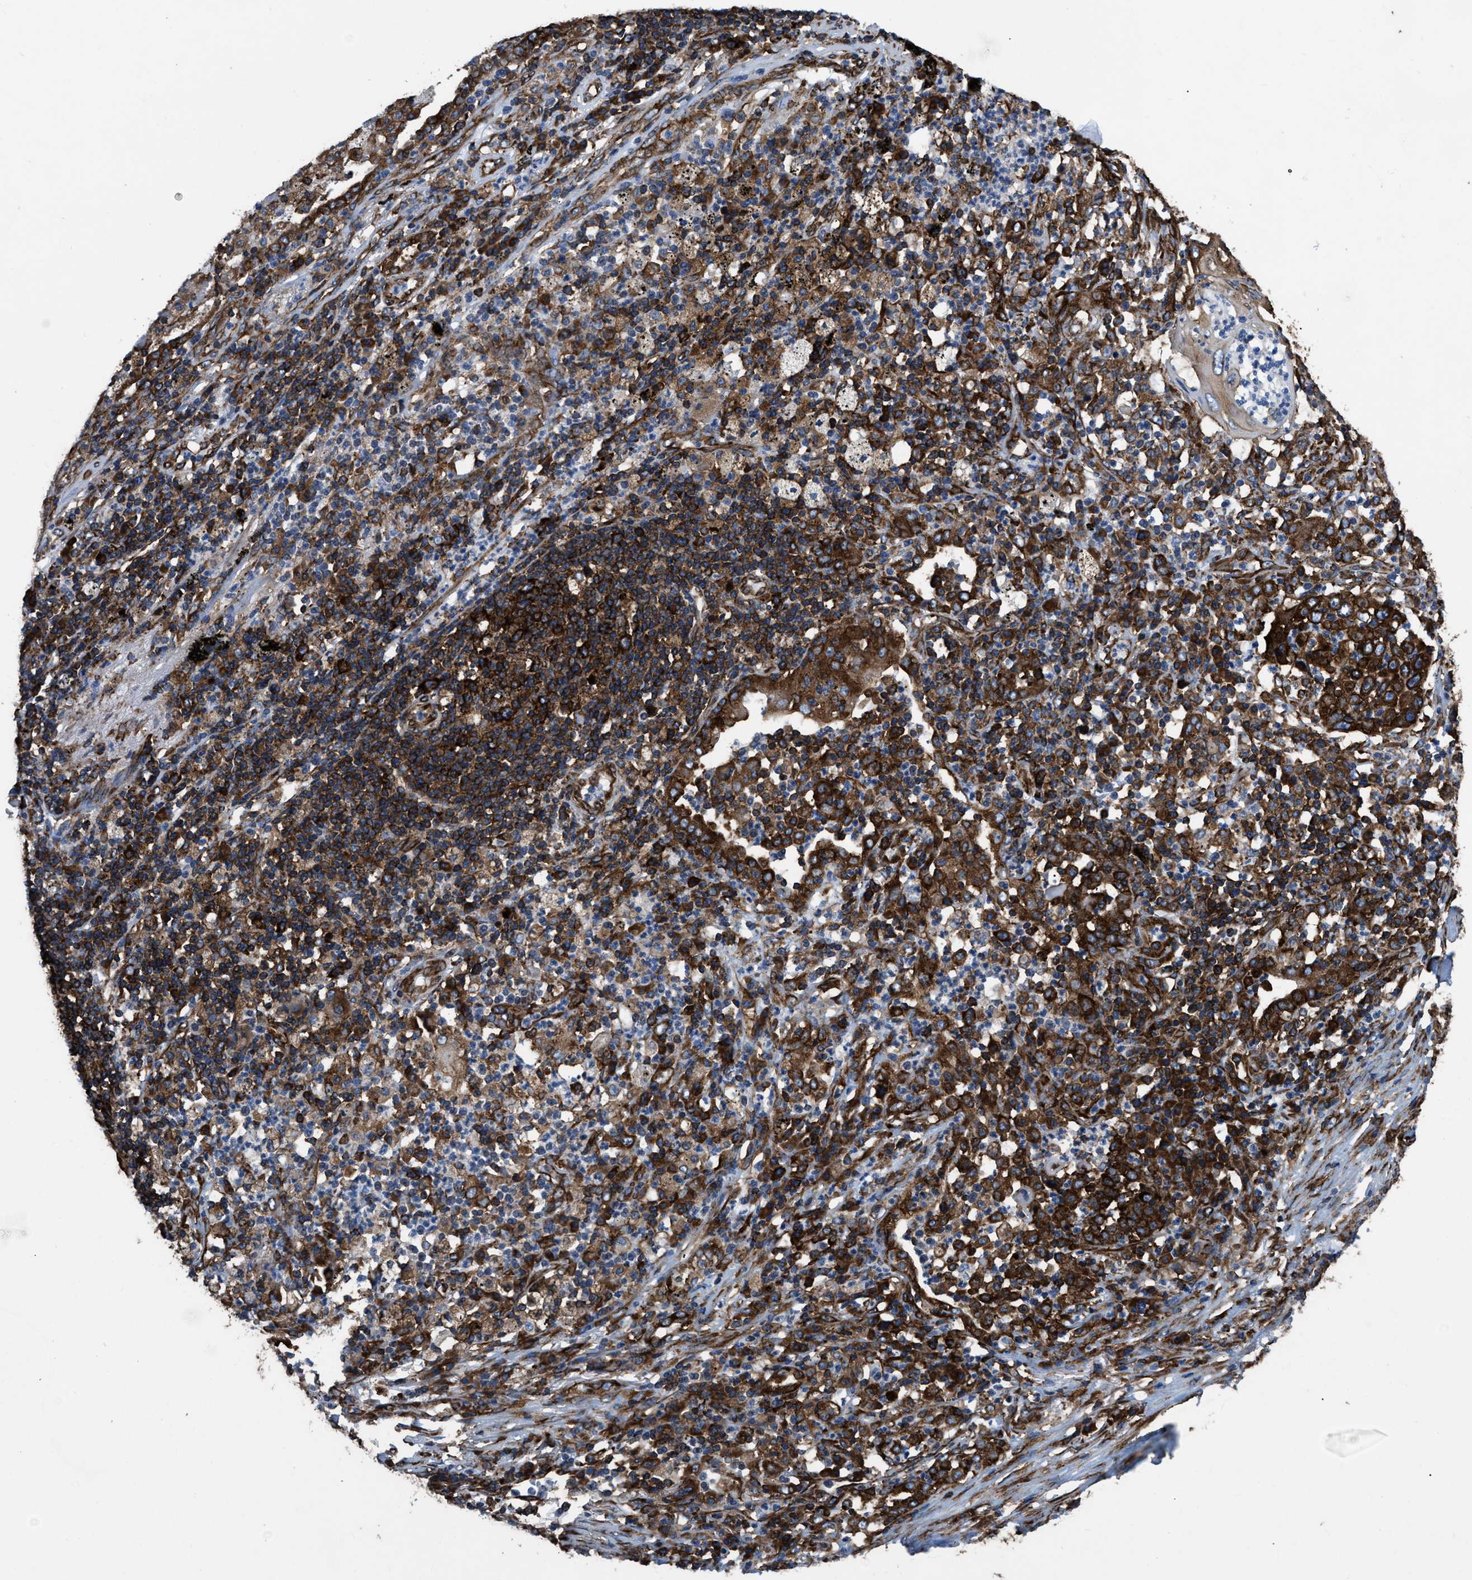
{"staining": {"intensity": "strong", "quantity": ">75%", "location": "cytoplasmic/membranous"}, "tissue": "lung cancer", "cell_type": "Tumor cells", "image_type": "cancer", "snomed": [{"axis": "morphology", "description": "Squamous cell carcinoma, NOS"}, {"axis": "topography", "description": "Lung"}], "caption": "Approximately >75% of tumor cells in human lung cancer (squamous cell carcinoma) show strong cytoplasmic/membranous protein positivity as visualized by brown immunohistochemical staining.", "gene": "CAPRIN1", "patient": {"sex": "female", "age": 63}}